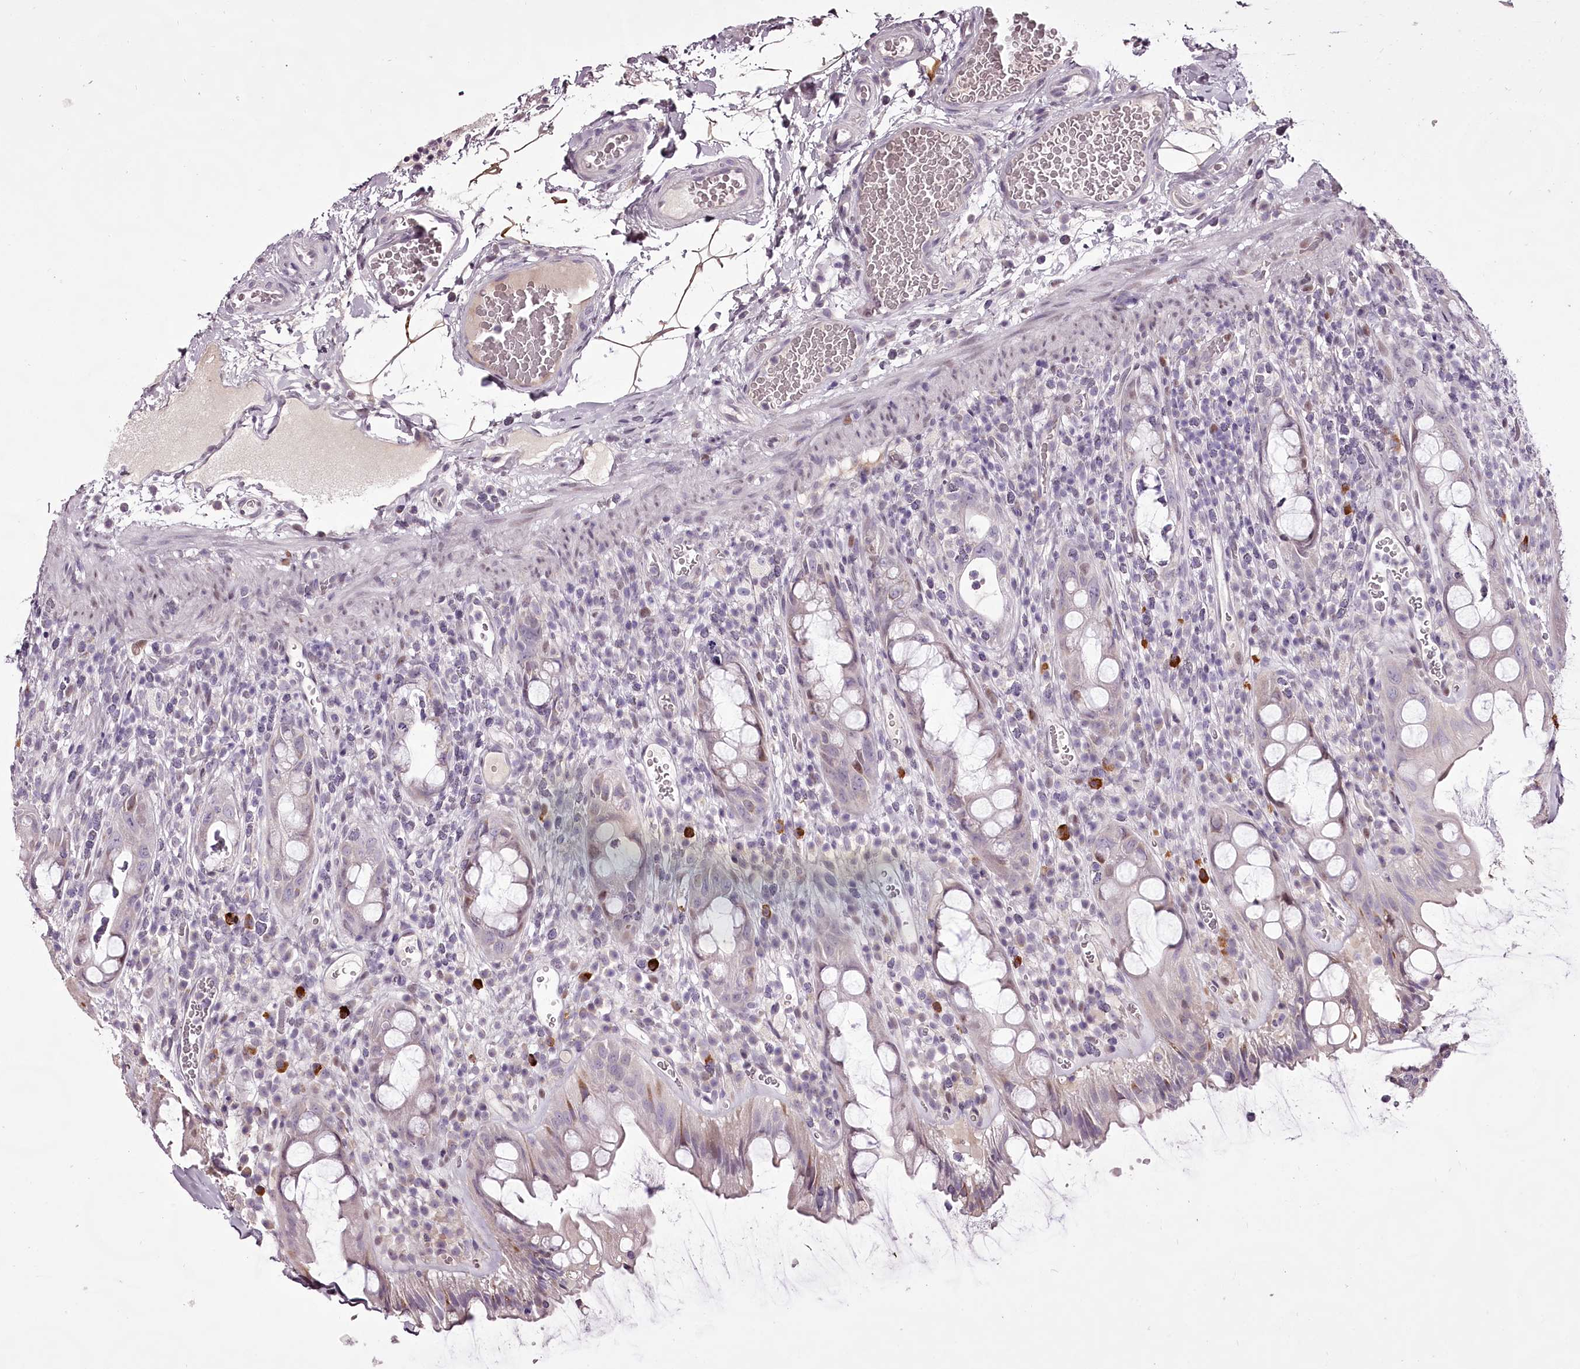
{"staining": {"intensity": "moderate", "quantity": "<25%", "location": "cytoplasmic/membranous,nuclear"}, "tissue": "rectum", "cell_type": "Glandular cells", "image_type": "normal", "snomed": [{"axis": "morphology", "description": "Normal tissue, NOS"}, {"axis": "topography", "description": "Rectum"}], "caption": "Protein expression analysis of benign rectum reveals moderate cytoplasmic/membranous,nuclear staining in approximately <25% of glandular cells. (DAB (3,3'-diaminobenzidine) = brown stain, brightfield microscopy at high magnification).", "gene": "C1orf56", "patient": {"sex": "female", "age": 57}}